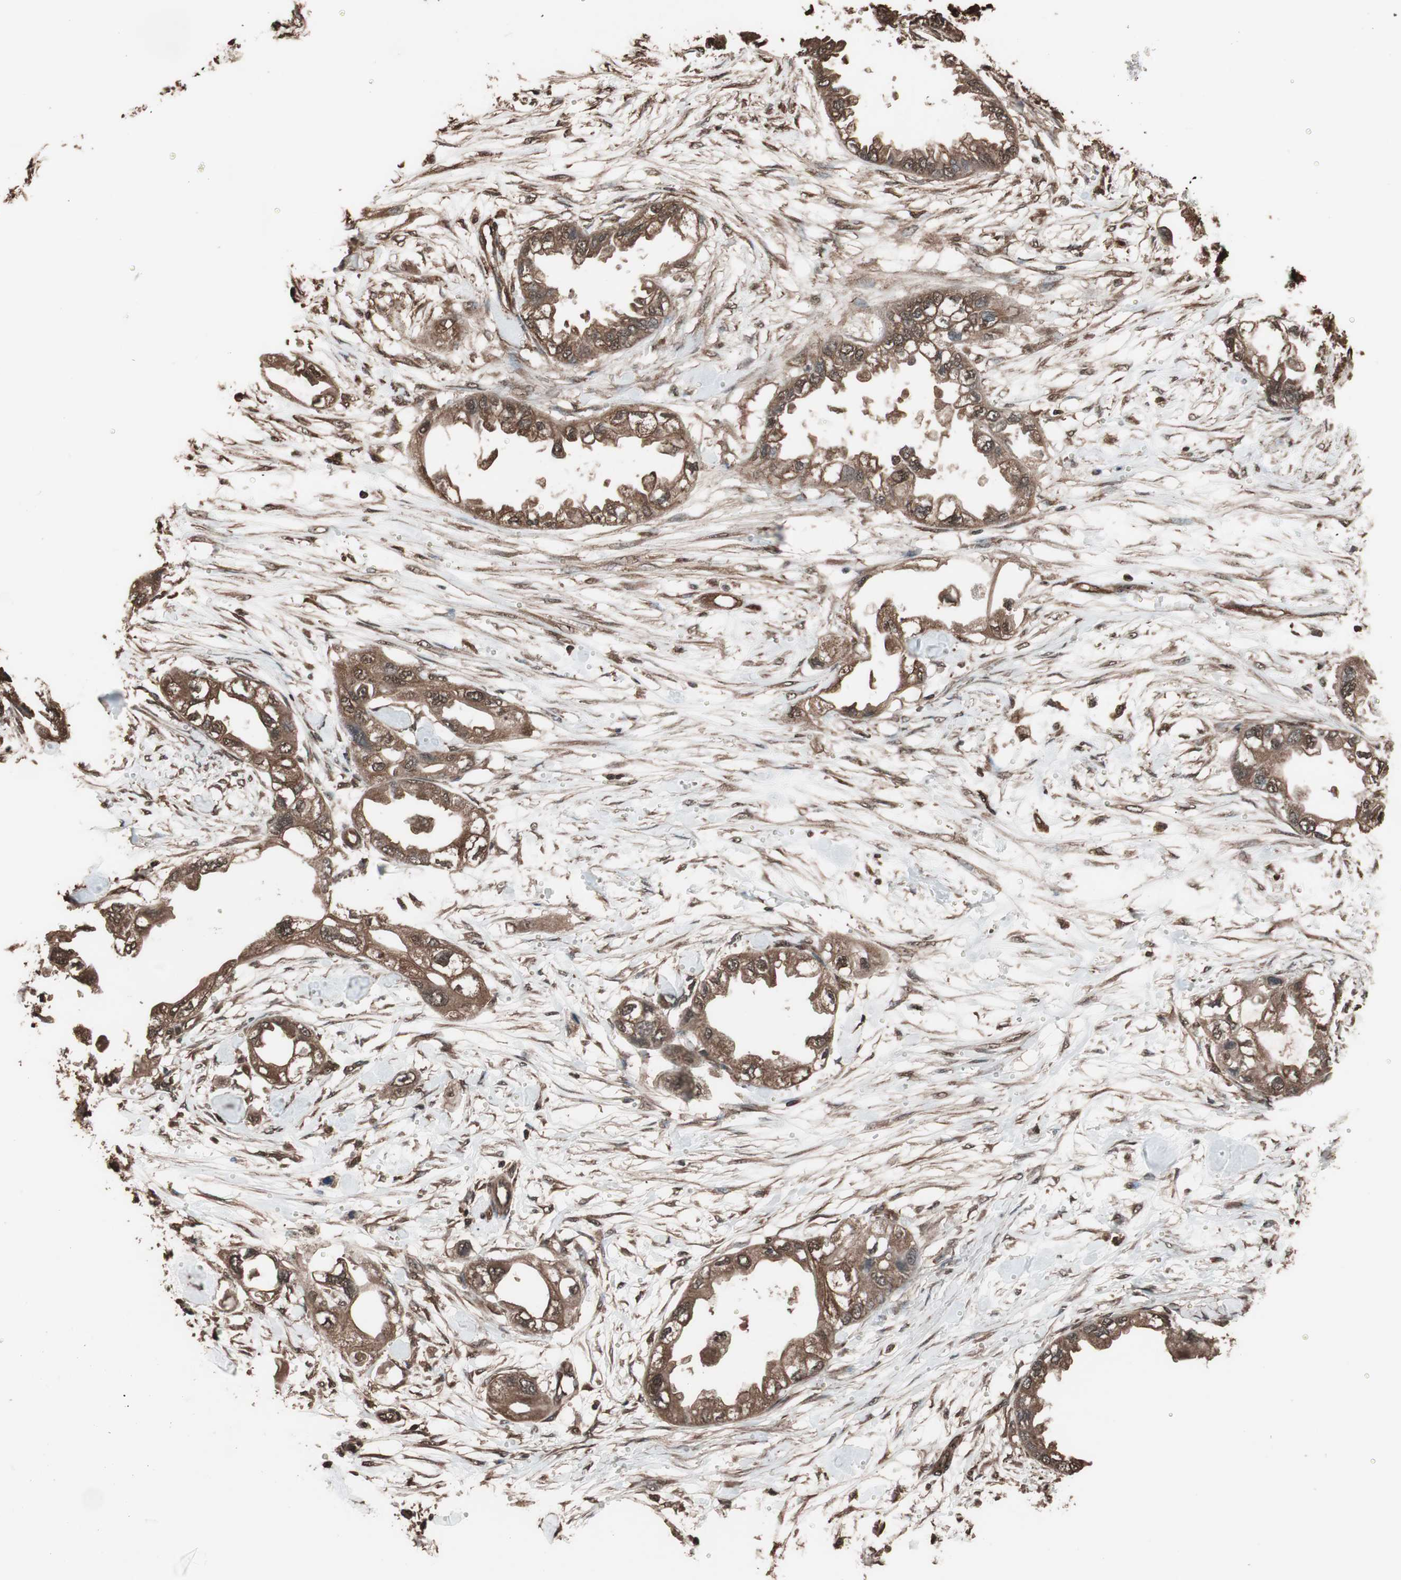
{"staining": {"intensity": "strong", "quantity": ">75%", "location": "cytoplasmic/membranous"}, "tissue": "endometrial cancer", "cell_type": "Tumor cells", "image_type": "cancer", "snomed": [{"axis": "morphology", "description": "Adenocarcinoma, NOS"}, {"axis": "topography", "description": "Endometrium"}], "caption": "Tumor cells demonstrate high levels of strong cytoplasmic/membranous expression in approximately >75% of cells in human endometrial adenocarcinoma.", "gene": "CALM2", "patient": {"sex": "female", "age": 67}}